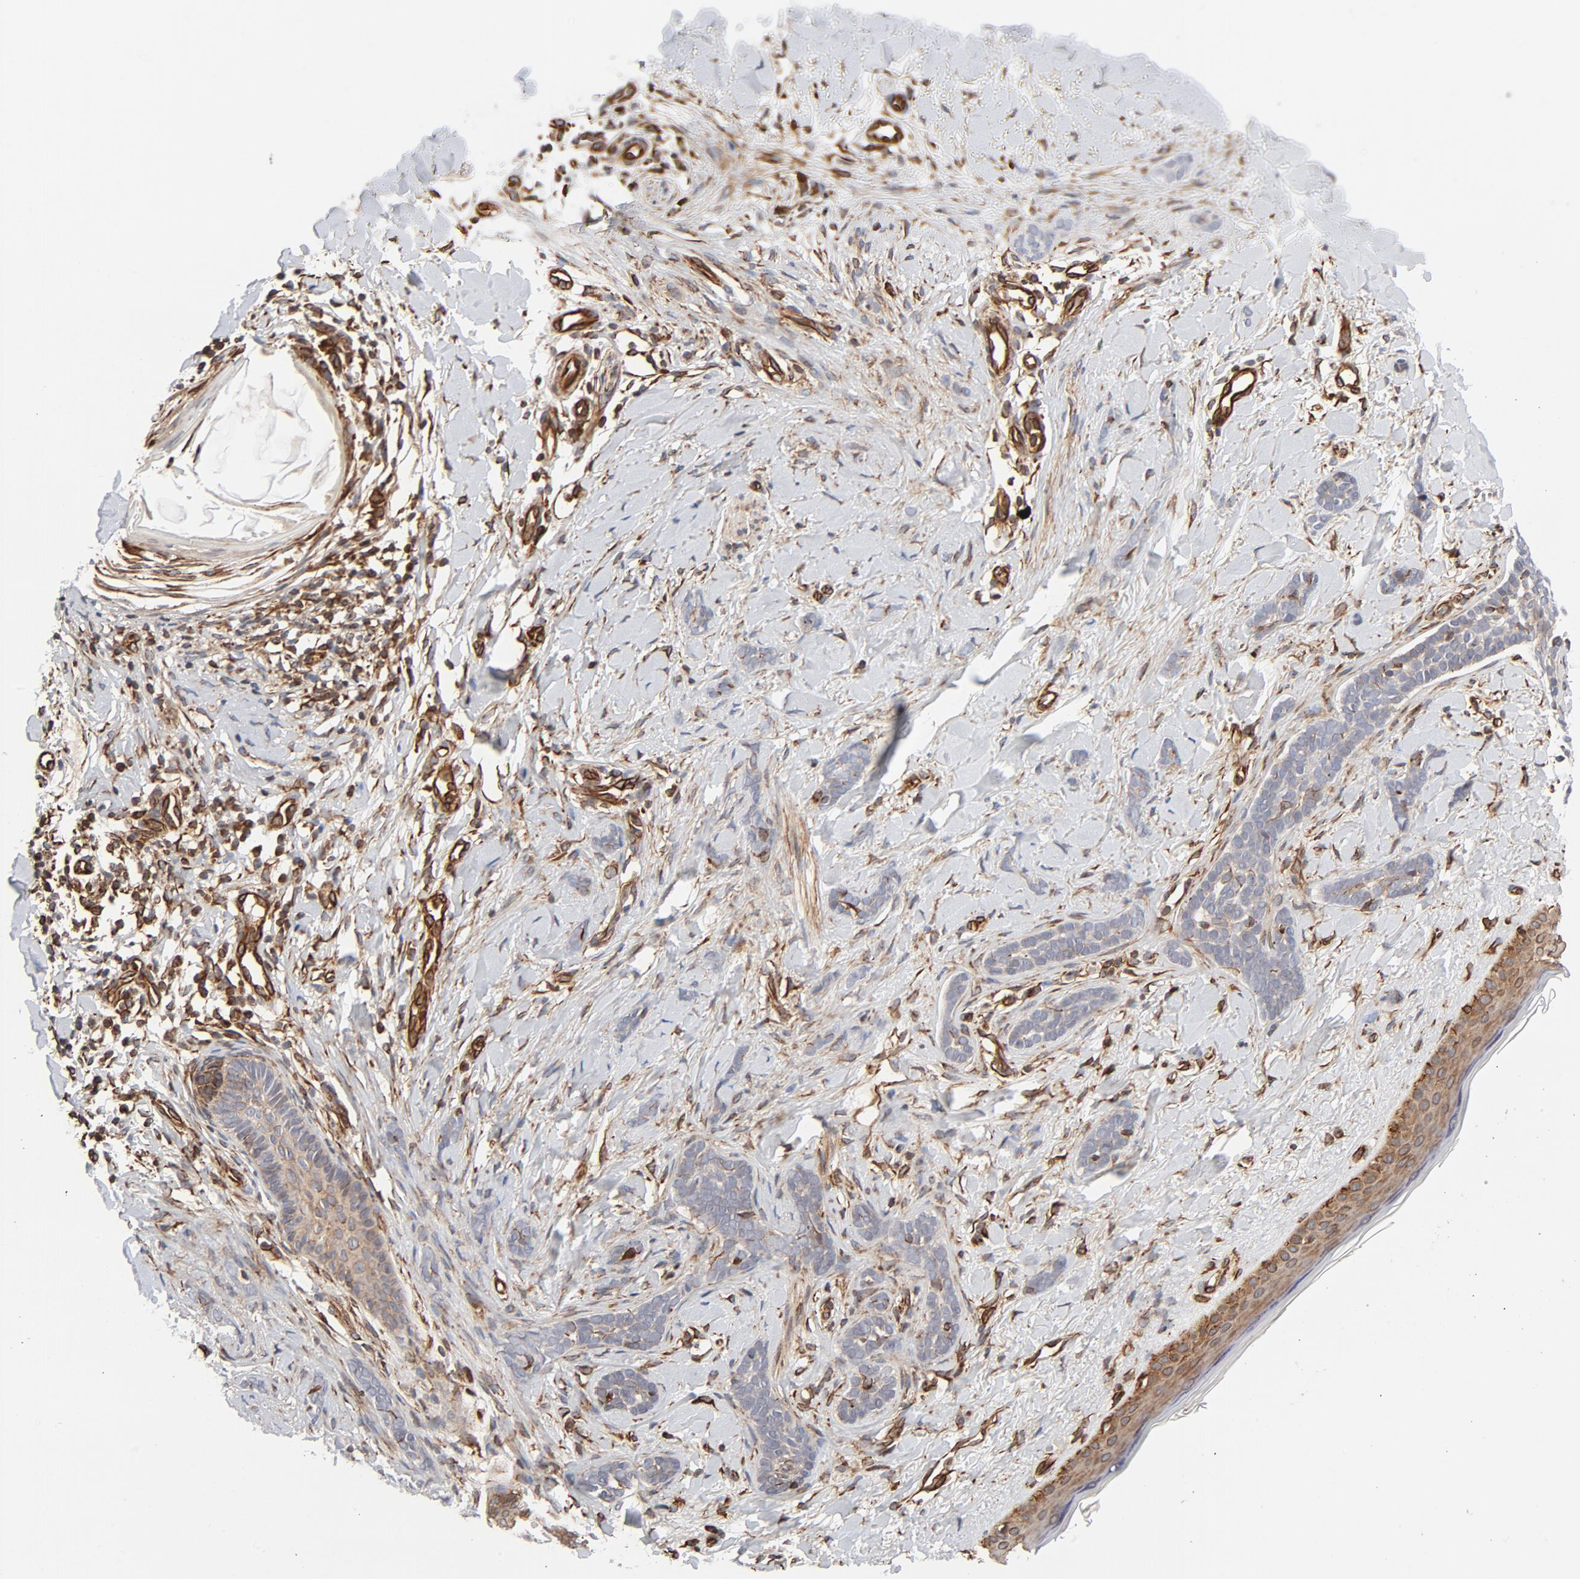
{"staining": {"intensity": "weak", "quantity": ">75%", "location": "cytoplasmic/membranous"}, "tissue": "skin cancer", "cell_type": "Tumor cells", "image_type": "cancer", "snomed": [{"axis": "morphology", "description": "Basal cell carcinoma"}, {"axis": "topography", "description": "Skin"}], "caption": "A brown stain shows weak cytoplasmic/membranous positivity of a protein in human skin basal cell carcinoma tumor cells.", "gene": "DNAAF2", "patient": {"sex": "female", "age": 37}}